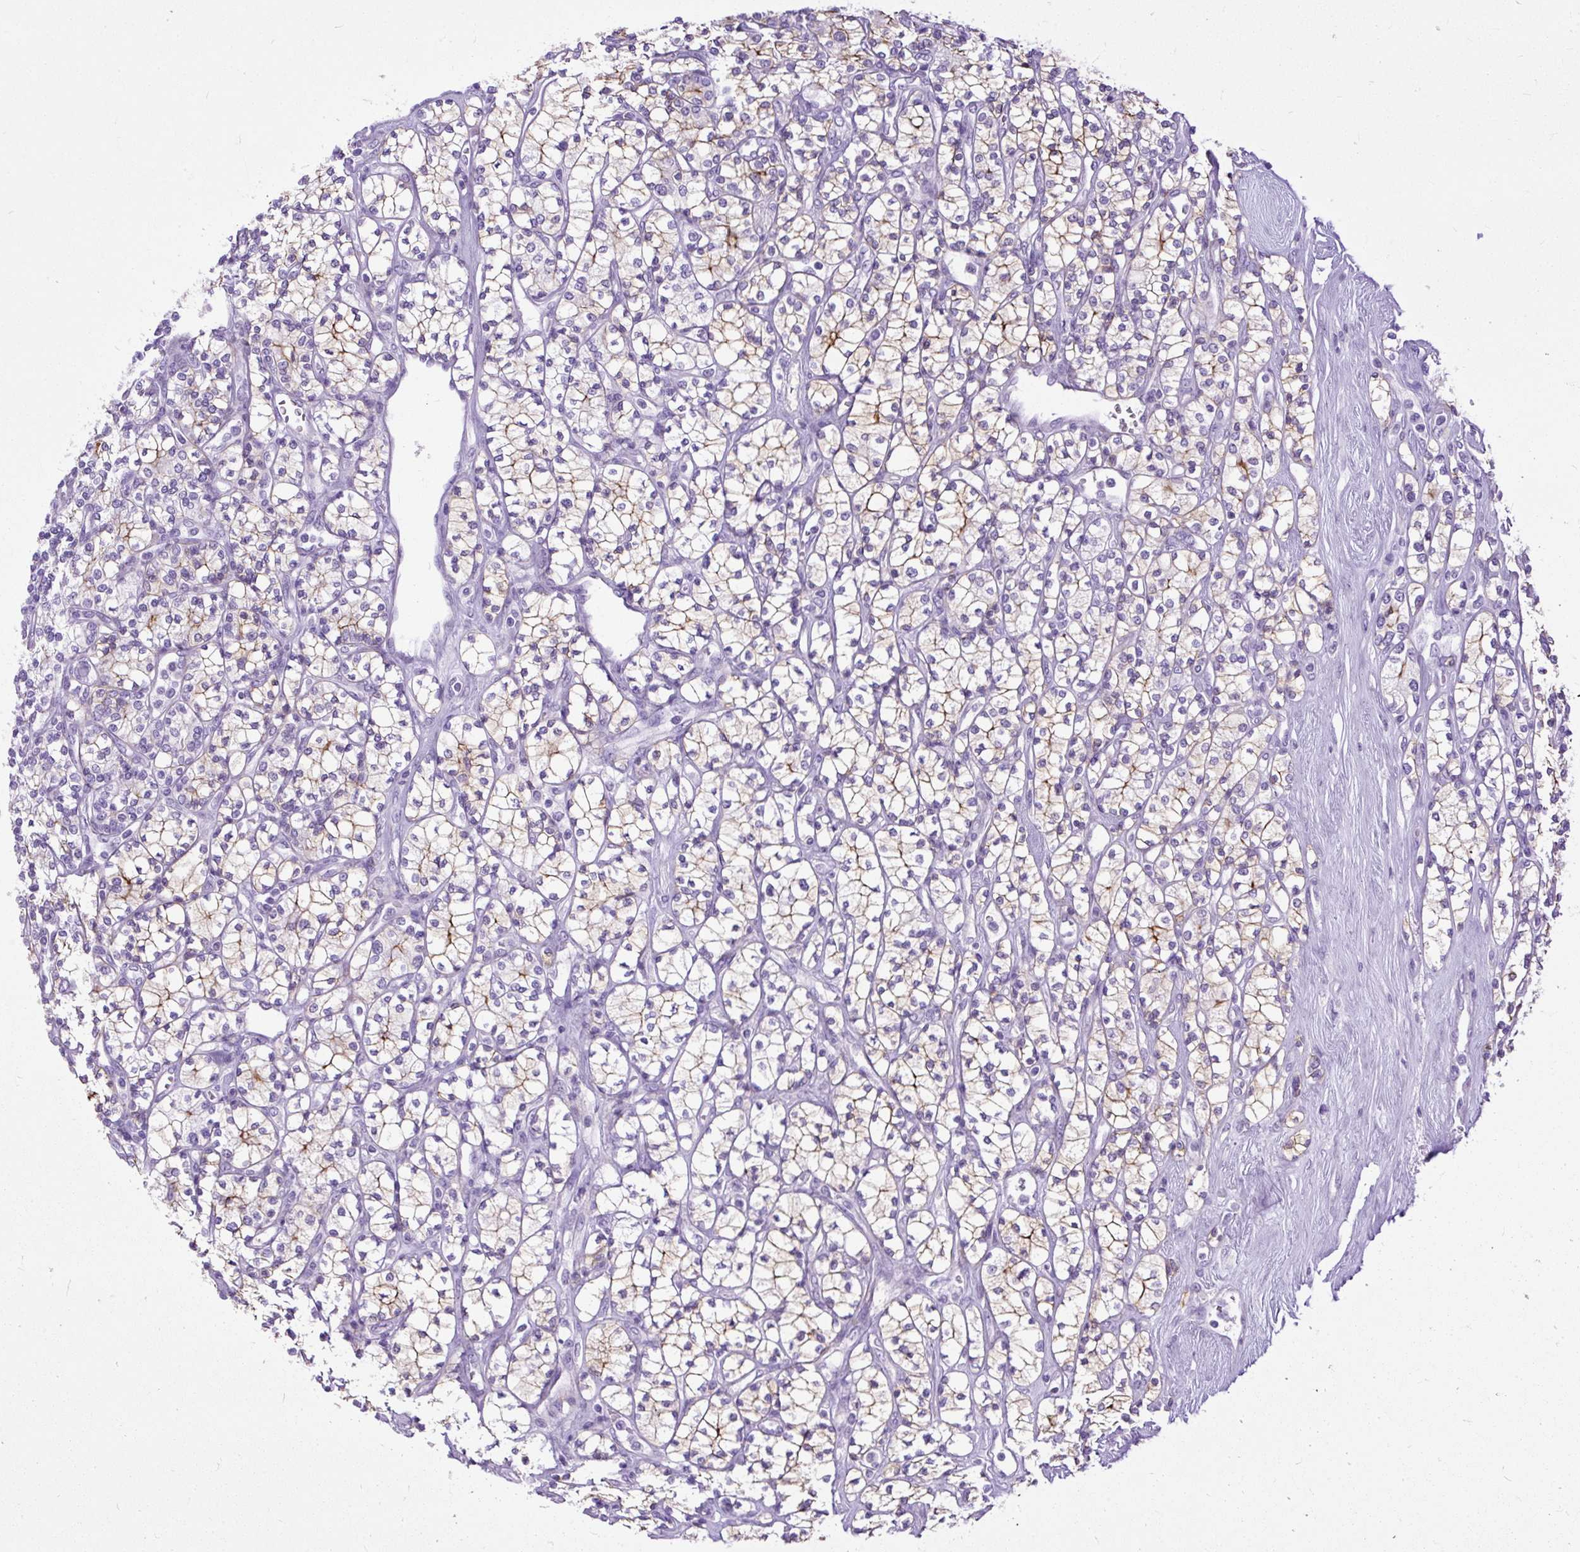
{"staining": {"intensity": "weak", "quantity": "25%-75%", "location": "cytoplasmic/membranous"}, "tissue": "renal cancer", "cell_type": "Tumor cells", "image_type": "cancer", "snomed": [{"axis": "morphology", "description": "Adenocarcinoma, NOS"}, {"axis": "topography", "description": "Kidney"}], "caption": "Brown immunohistochemical staining in human renal cancer exhibits weak cytoplasmic/membranous staining in approximately 25%-75% of tumor cells.", "gene": "ZNF256", "patient": {"sex": "male", "age": 77}}